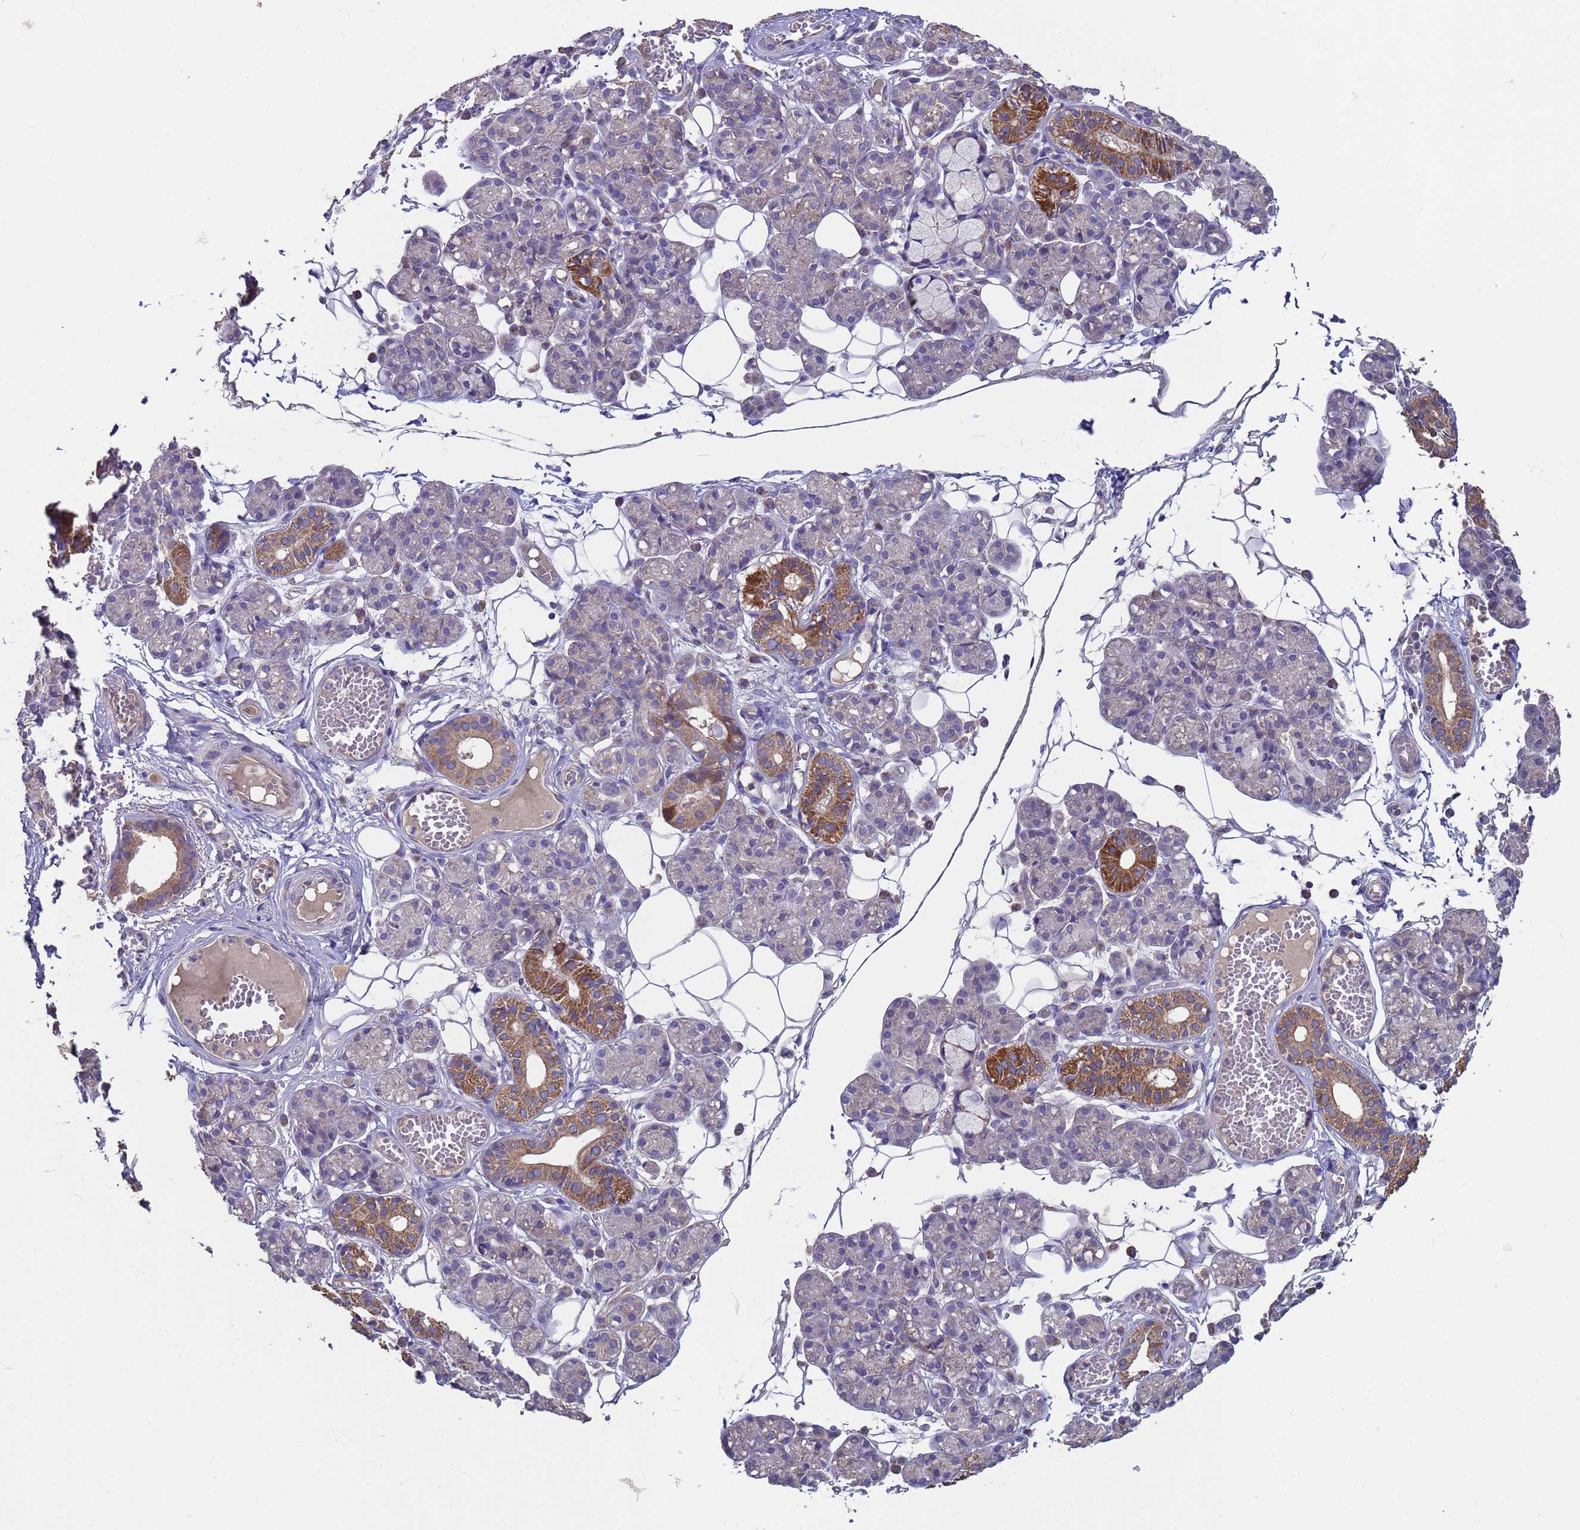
{"staining": {"intensity": "strong", "quantity": "<25%", "location": "cytoplasmic/membranous"}, "tissue": "salivary gland", "cell_type": "Glandular cells", "image_type": "normal", "snomed": [{"axis": "morphology", "description": "Normal tissue, NOS"}, {"axis": "topography", "description": "Salivary gland"}], "caption": "Immunohistochemistry (IHC) of normal salivary gland exhibits medium levels of strong cytoplasmic/membranous positivity in approximately <25% of glandular cells.", "gene": "EEF1AKMT1", "patient": {"sex": "male", "age": 63}}